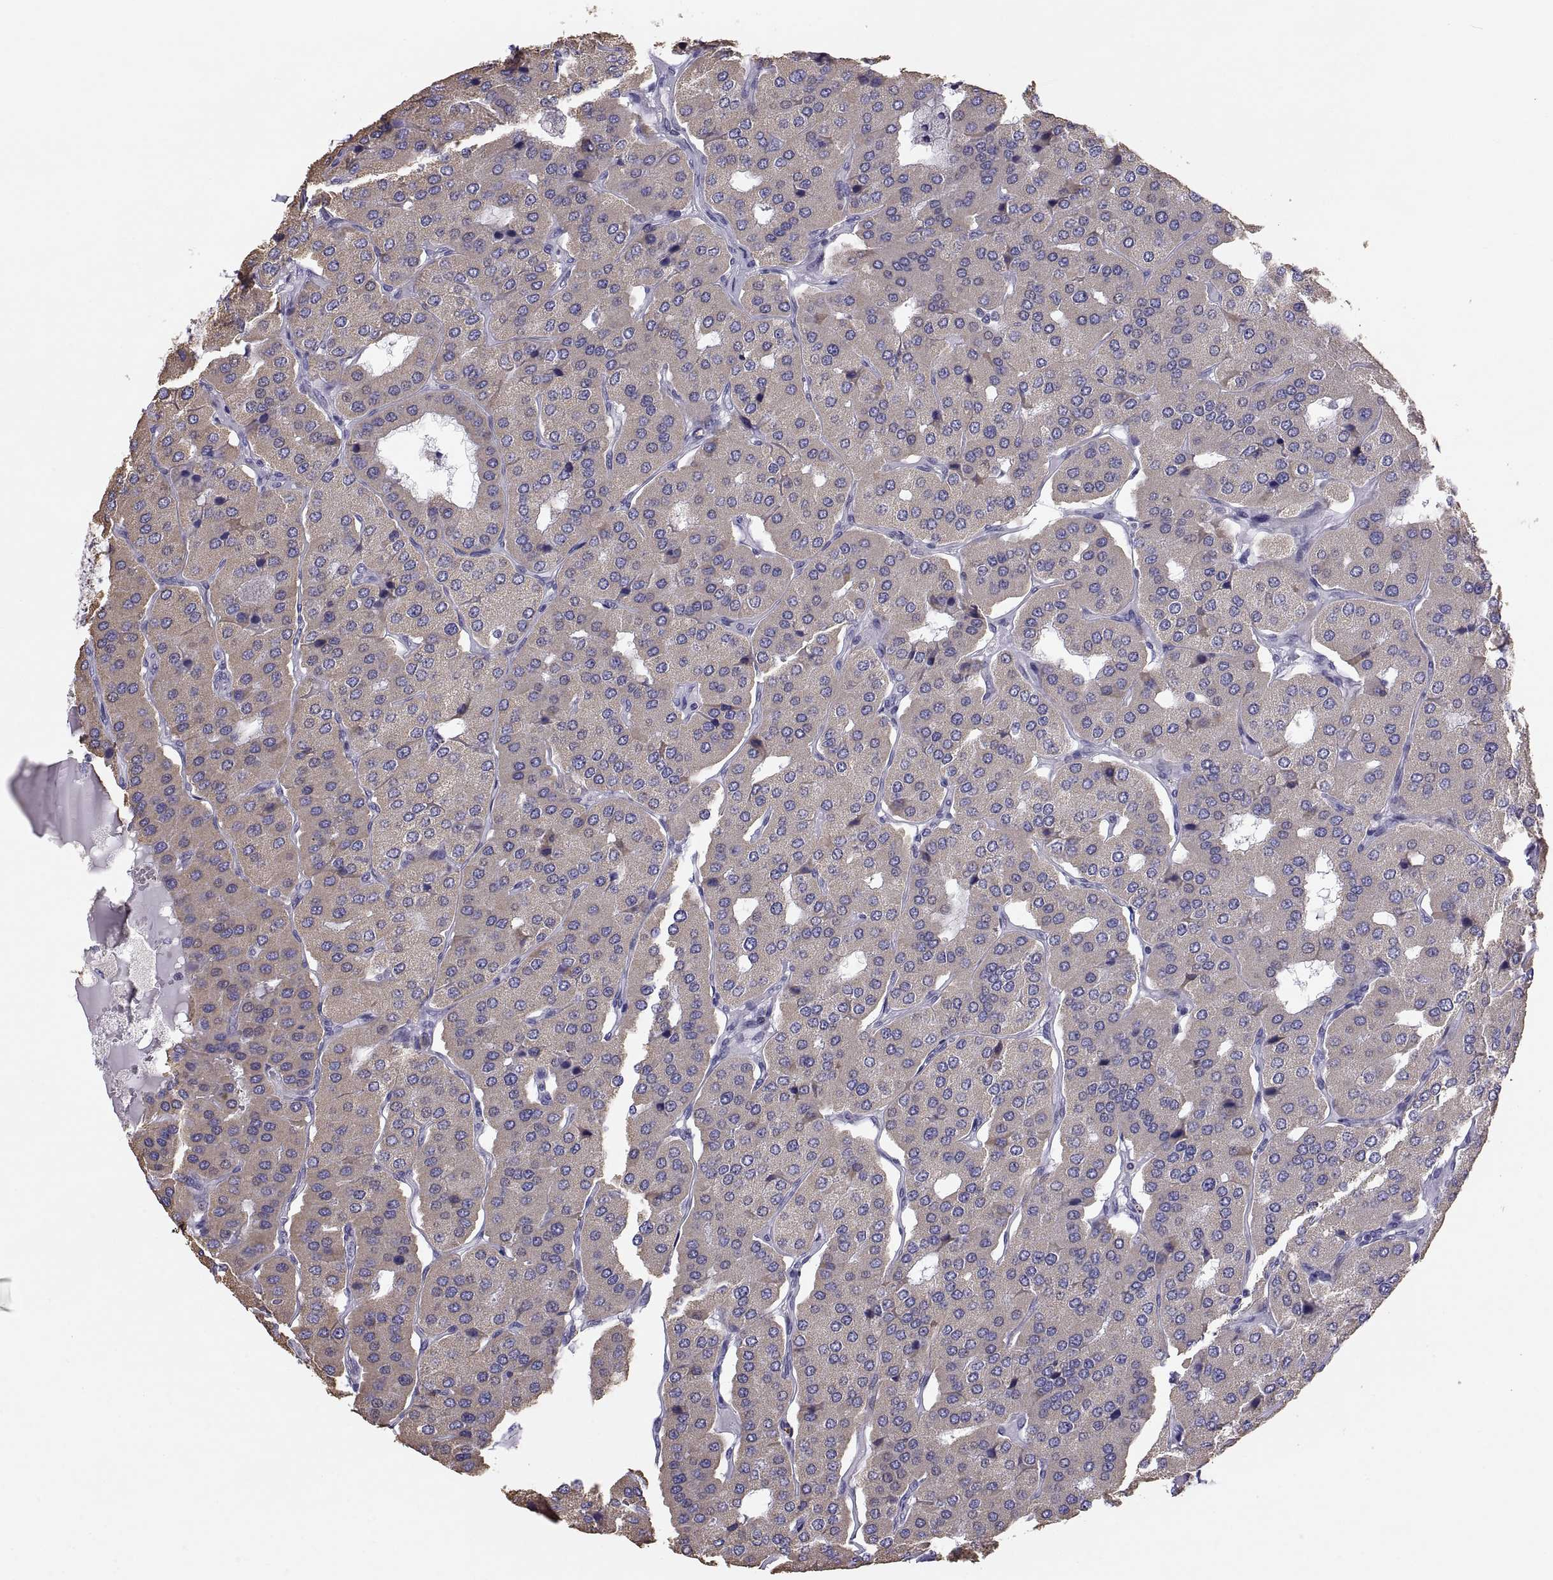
{"staining": {"intensity": "negative", "quantity": "none", "location": "none"}, "tissue": "parathyroid gland", "cell_type": "Glandular cells", "image_type": "normal", "snomed": [{"axis": "morphology", "description": "Normal tissue, NOS"}, {"axis": "morphology", "description": "Adenoma, NOS"}, {"axis": "topography", "description": "Parathyroid gland"}], "caption": "Benign parathyroid gland was stained to show a protein in brown. There is no significant expression in glandular cells. The staining was performed using DAB (3,3'-diaminobenzidine) to visualize the protein expression in brown, while the nuclei were stained in blue with hematoxylin (Magnification: 20x).", "gene": "TNNC1", "patient": {"sex": "female", "age": 86}}